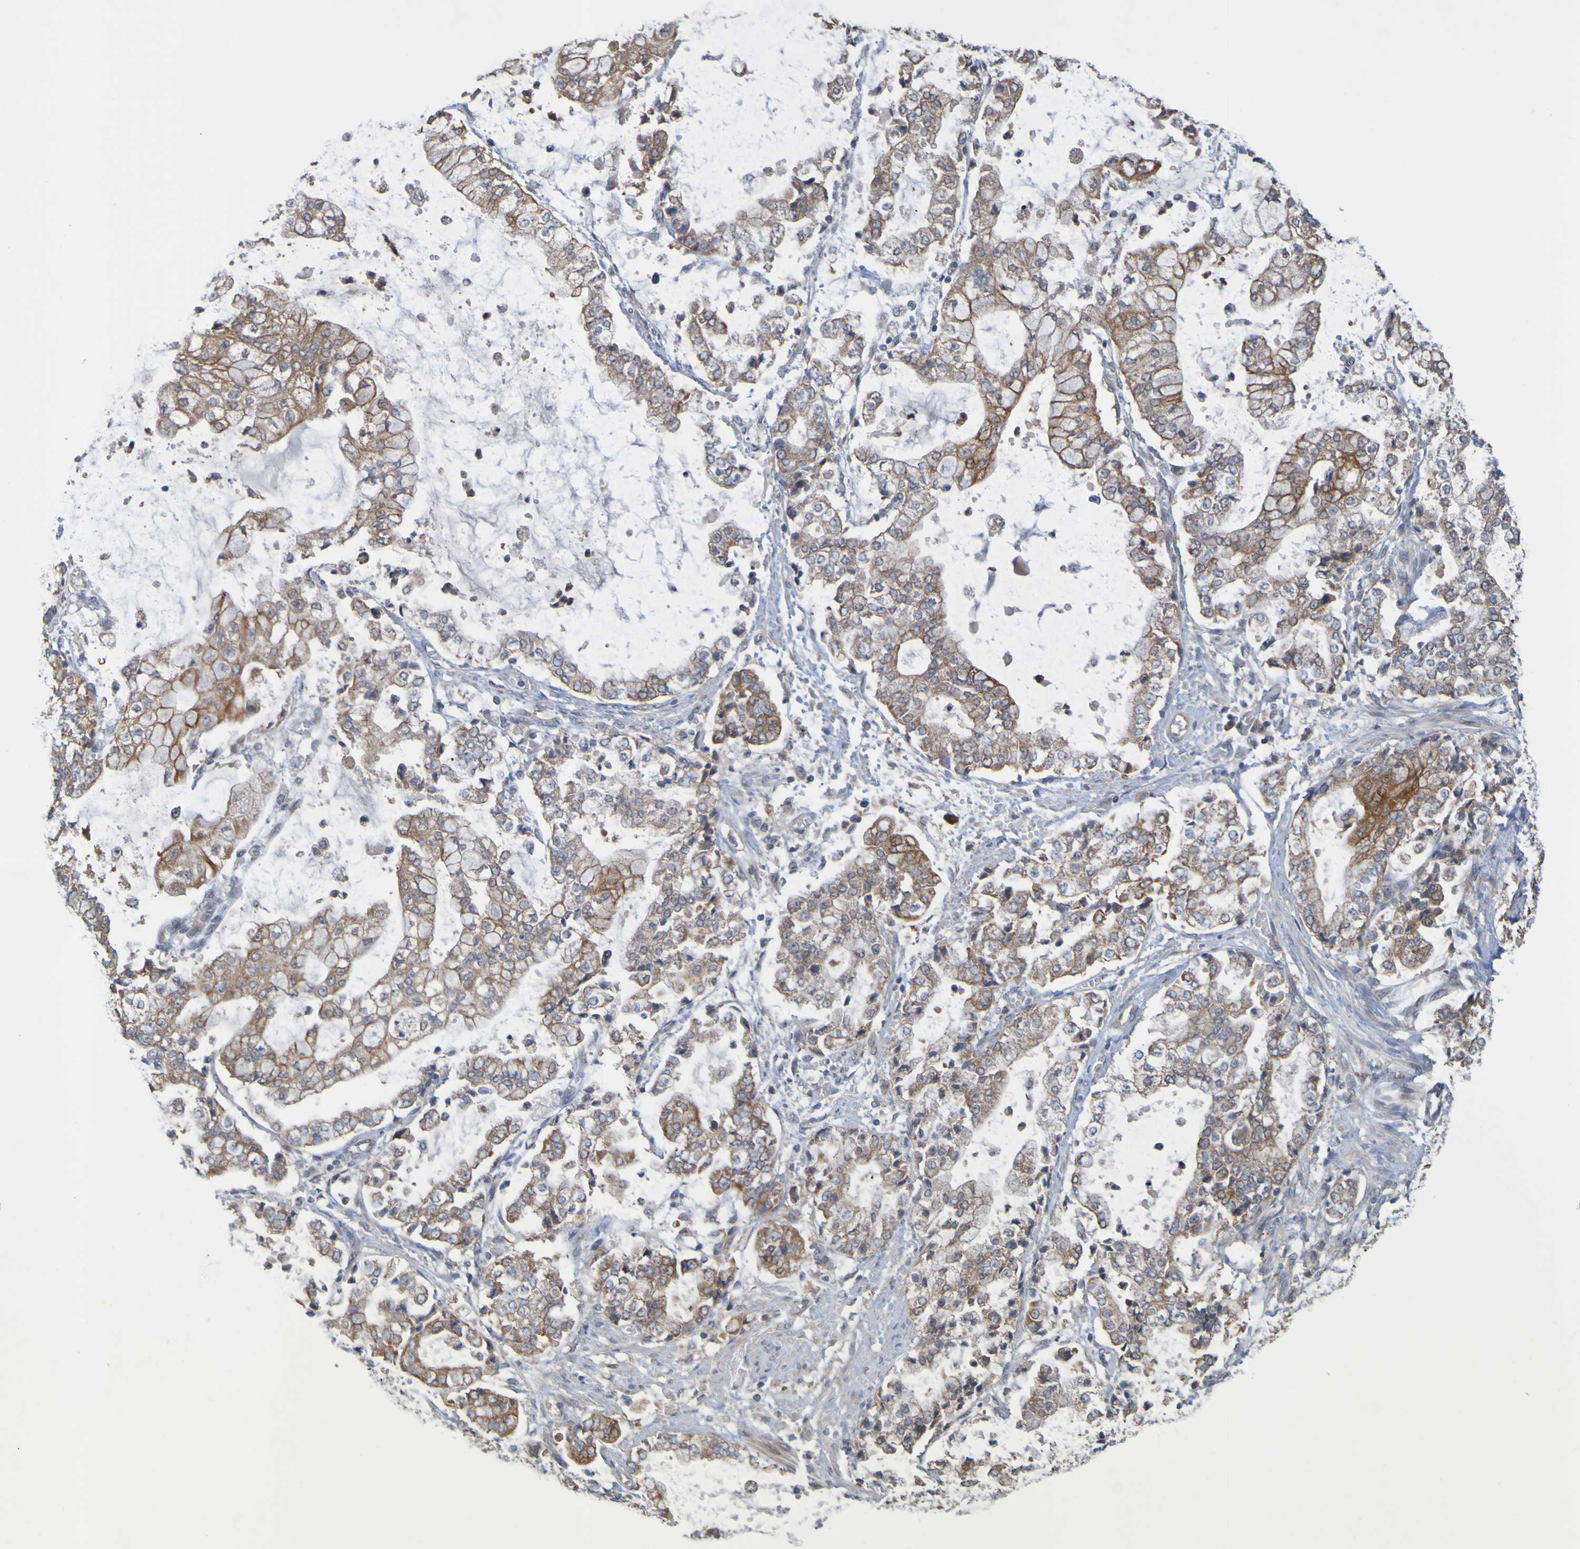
{"staining": {"intensity": "weak", "quantity": ">75%", "location": "cytoplasmic/membranous"}, "tissue": "stomach cancer", "cell_type": "Tumor cells", "image_type": "cancer", "snomed": [{"axis": "morphology", "description": "Adenocarcinoma, NOS"}, {"axis": "topography", "description": "Stomach"}], "caption": "DAB (3,3'-diaminobenzidine) immunohistochemical staining of human stomach cancer displays weak cytoplasmic/membranous protein staining in about >75% of tumor cells. (IHC, brightfield microscopy, high magnification).", "gene": "NAV2", "patient": {"sex": "male", "age": 76}}